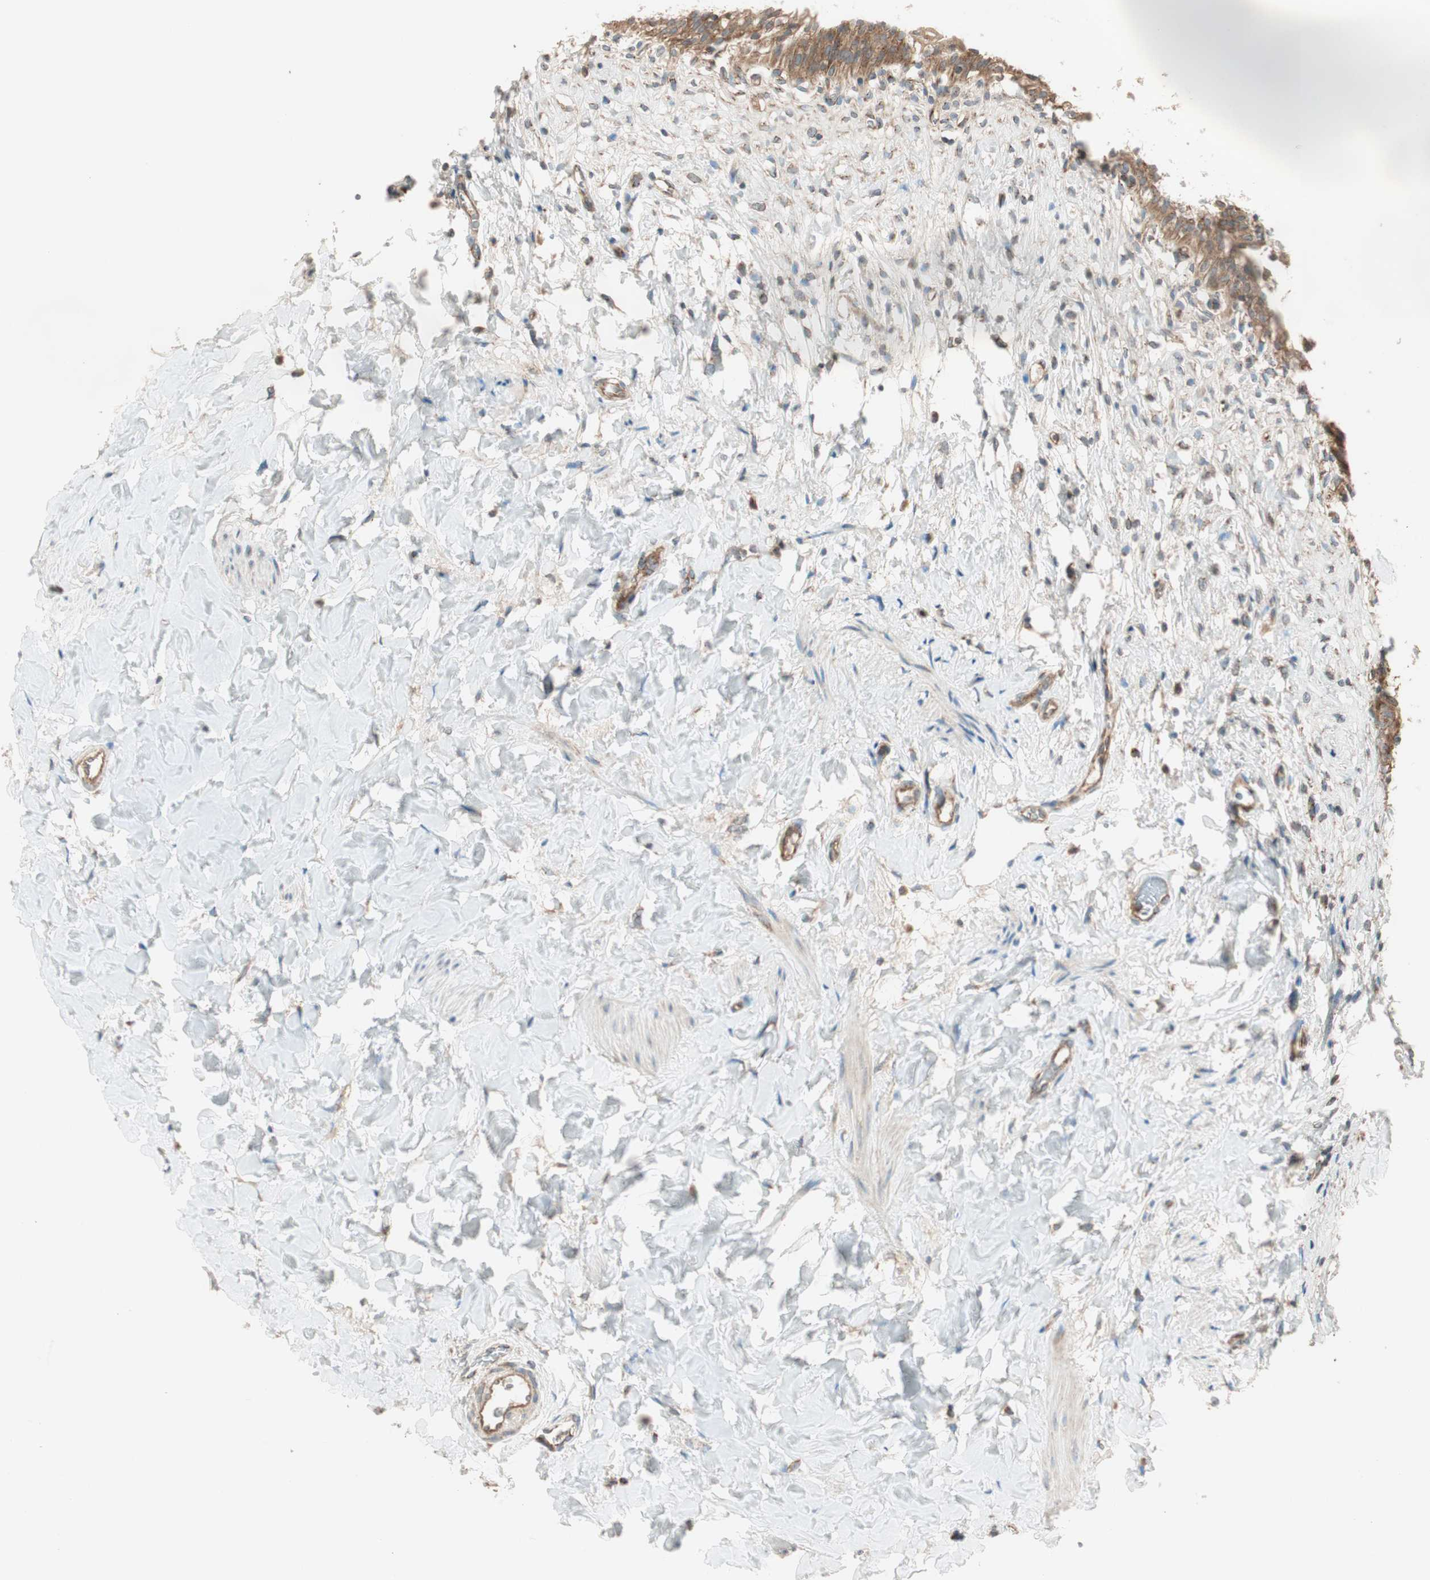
{"staining": {"intensity": "strong", "quantity": ">75%", "location": "cytoplasmic/membranous"}, "tissue": "urinary bladder", "cell_type": "Urothelial cells", "image_type": "normal", "snomed": [{"axis": "morphology", "description": "Normal tissue, NOS"}, {"axis": "morphology", "description": "Inflammation, NOS"}, {"axis": "topography", "description": "Urinary bladder"}], "caption": "Immunohistochemical staining of normal human urinary bladder shows high levels of strong cytoplasmic/membranous positivity in approximately >75% of urothelial cells. (brown staining indicates protein expression, while blue staining denotes nuclei).", "gene": "CHADL", "patient": {"sex": "female", "age": 80}}